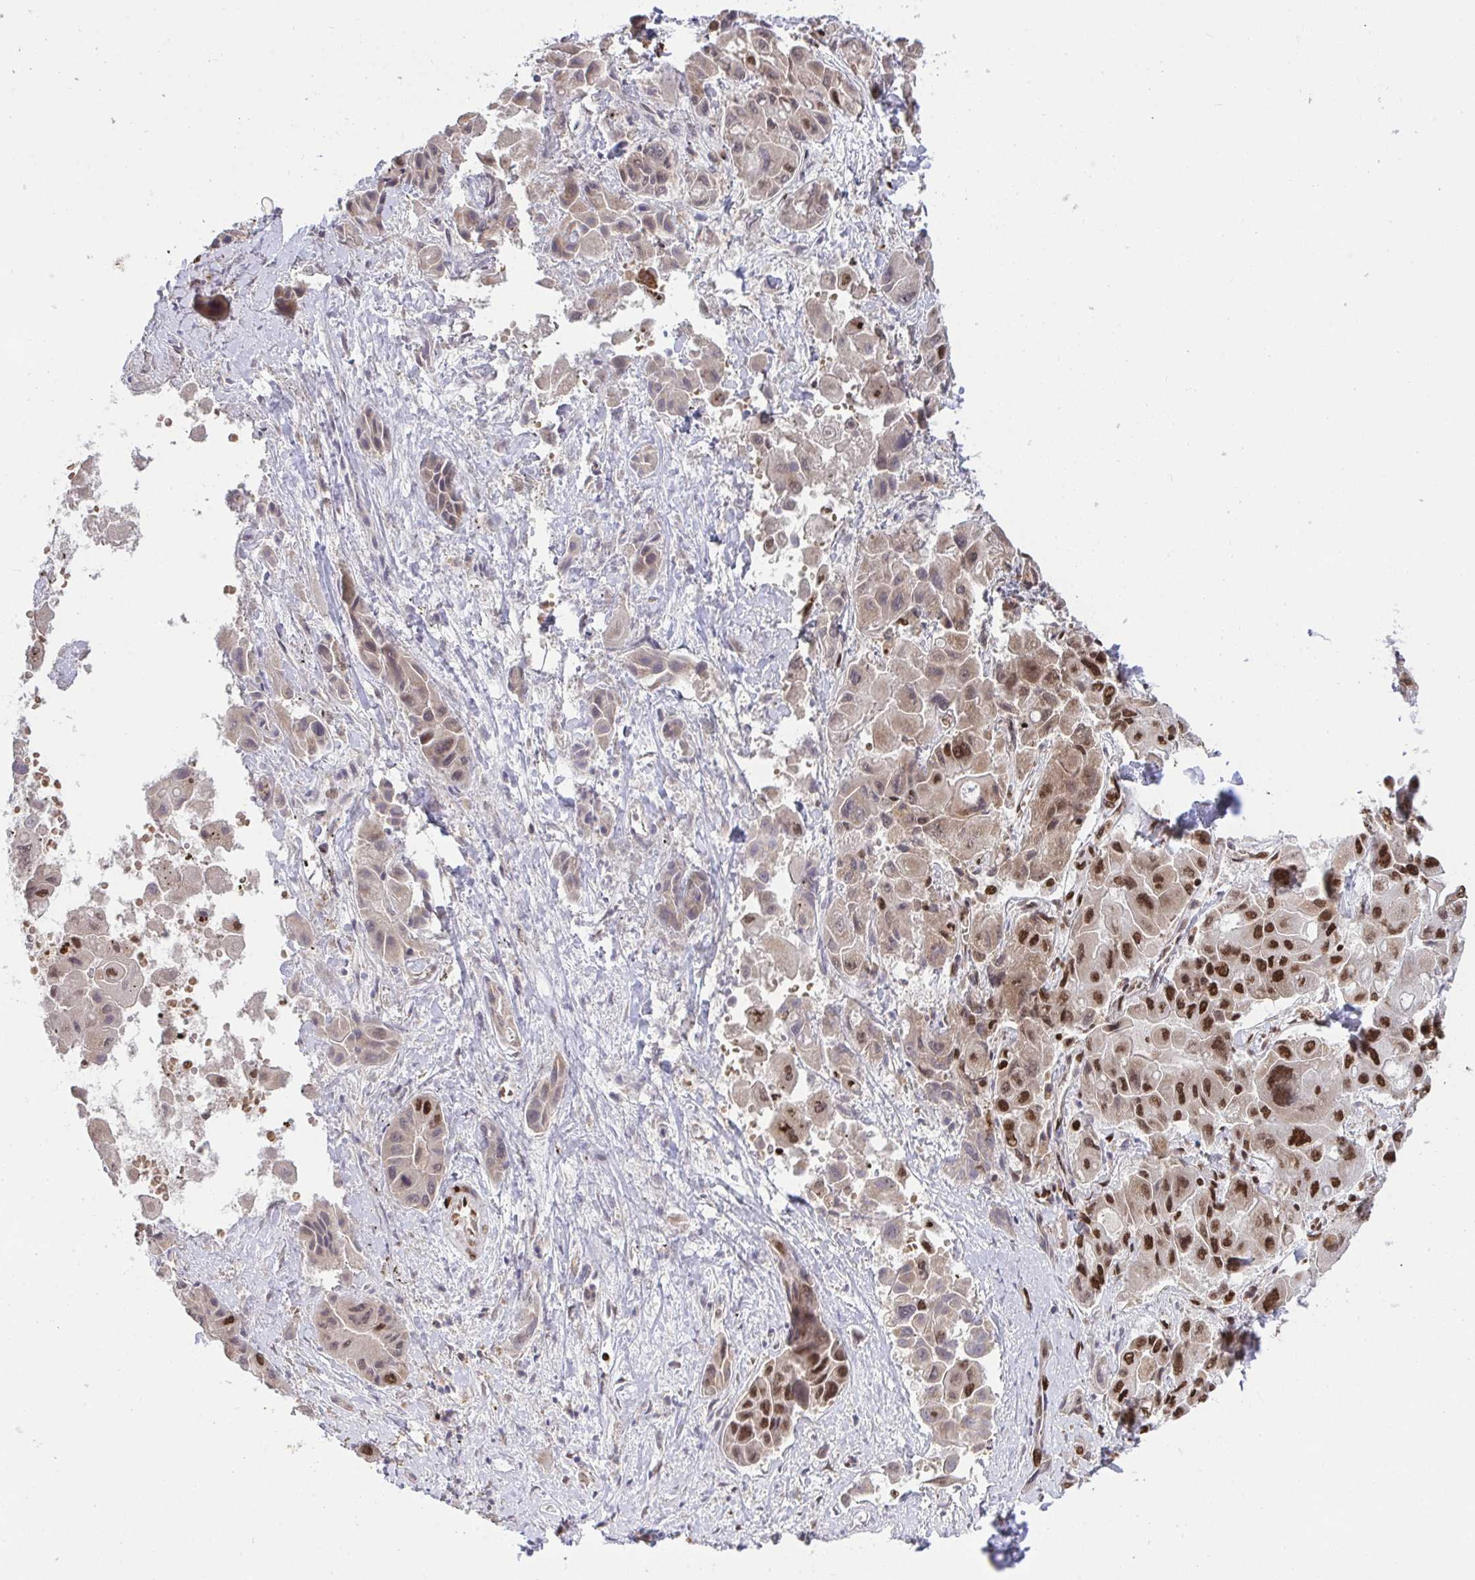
{"staining": {"intensity": "moderate", "quantity": ">75%", "location": "nuclear"}, "tissue": "liver cancer", "cell_type": "Tumor cells", "image_type": "cancer", "snomed": [{"axis": "morphology", "description": "Cholangiocarcinoma"}, {"axis": "topography", "description": "Liver"}], "caption": "This is a photomicrograph of immunohistochemistry staining of cholangiocarcinoma (liver), which shows moderate positivity in the nuclear of tumor cells.", "gene": "HNRNPL", "patient": {"sex": "male", "age": 67}}